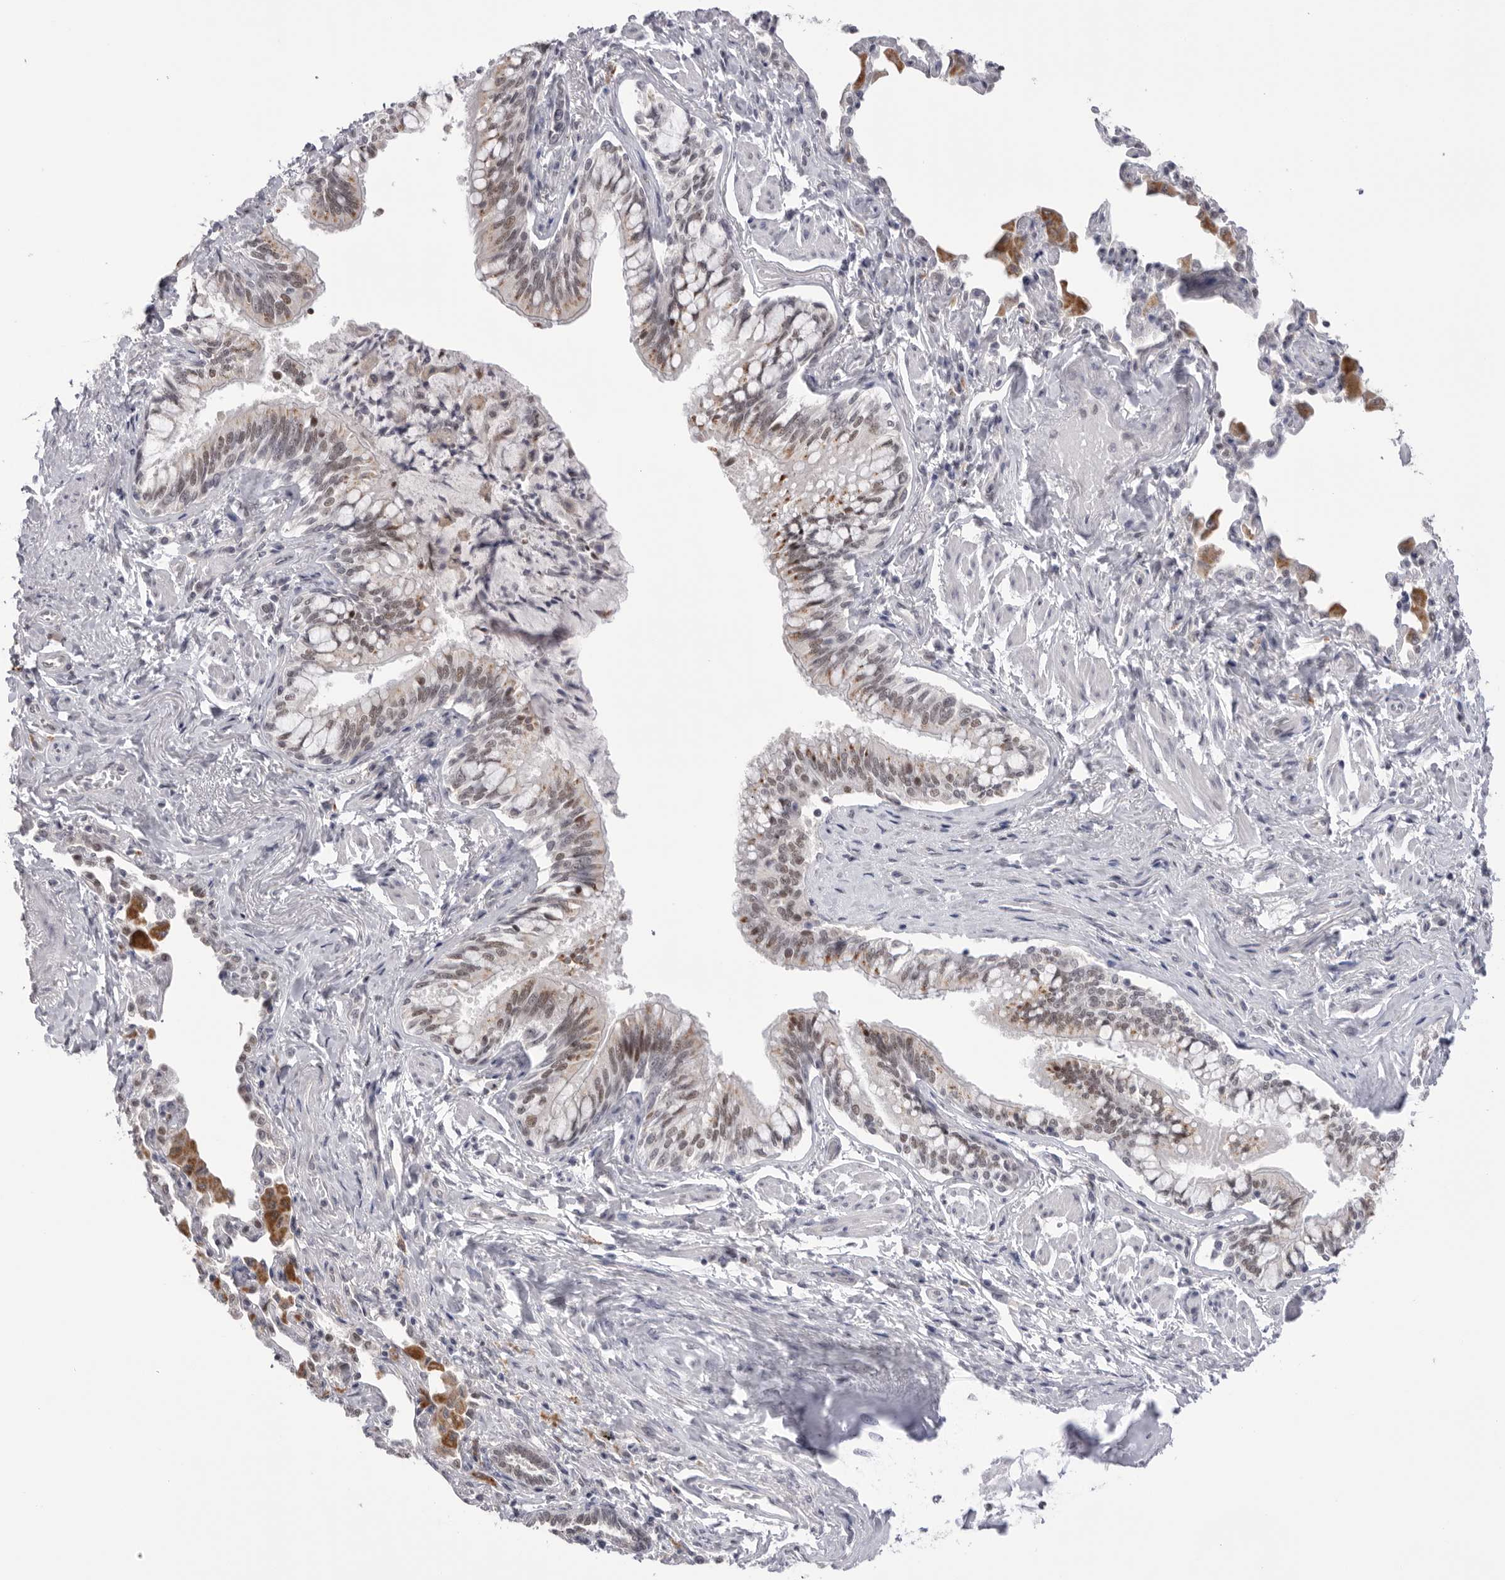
{"staining": {"intensity": "moderate", "quantity": "25%-75%", "location": "cytoplasmic/membranous,nuclear"}, "tissue": "bronchus", "cell_type": "Respiratory epithelial cells", "image_type": "normal", "snomed": [{"axis": "morphology", "description": "Normal tissue, NOS"}, {"axis": "morphology", "description": "Inflammation, NOS"}, {"axis": "topography", "description": "Bronchus"}, {"axis": "topography", "description": "Lung"}], "caption": "Immunohistochemistry (IHC) (DAB) staining of unremarkable human bronchus exhibits moderate cytoplasmic/membranous,nuclear protein expression in about 25%-75% of respiratory epithelial cells.", "gene": "BCLAF3", "patient": {"sex": "female", "age": 46}}